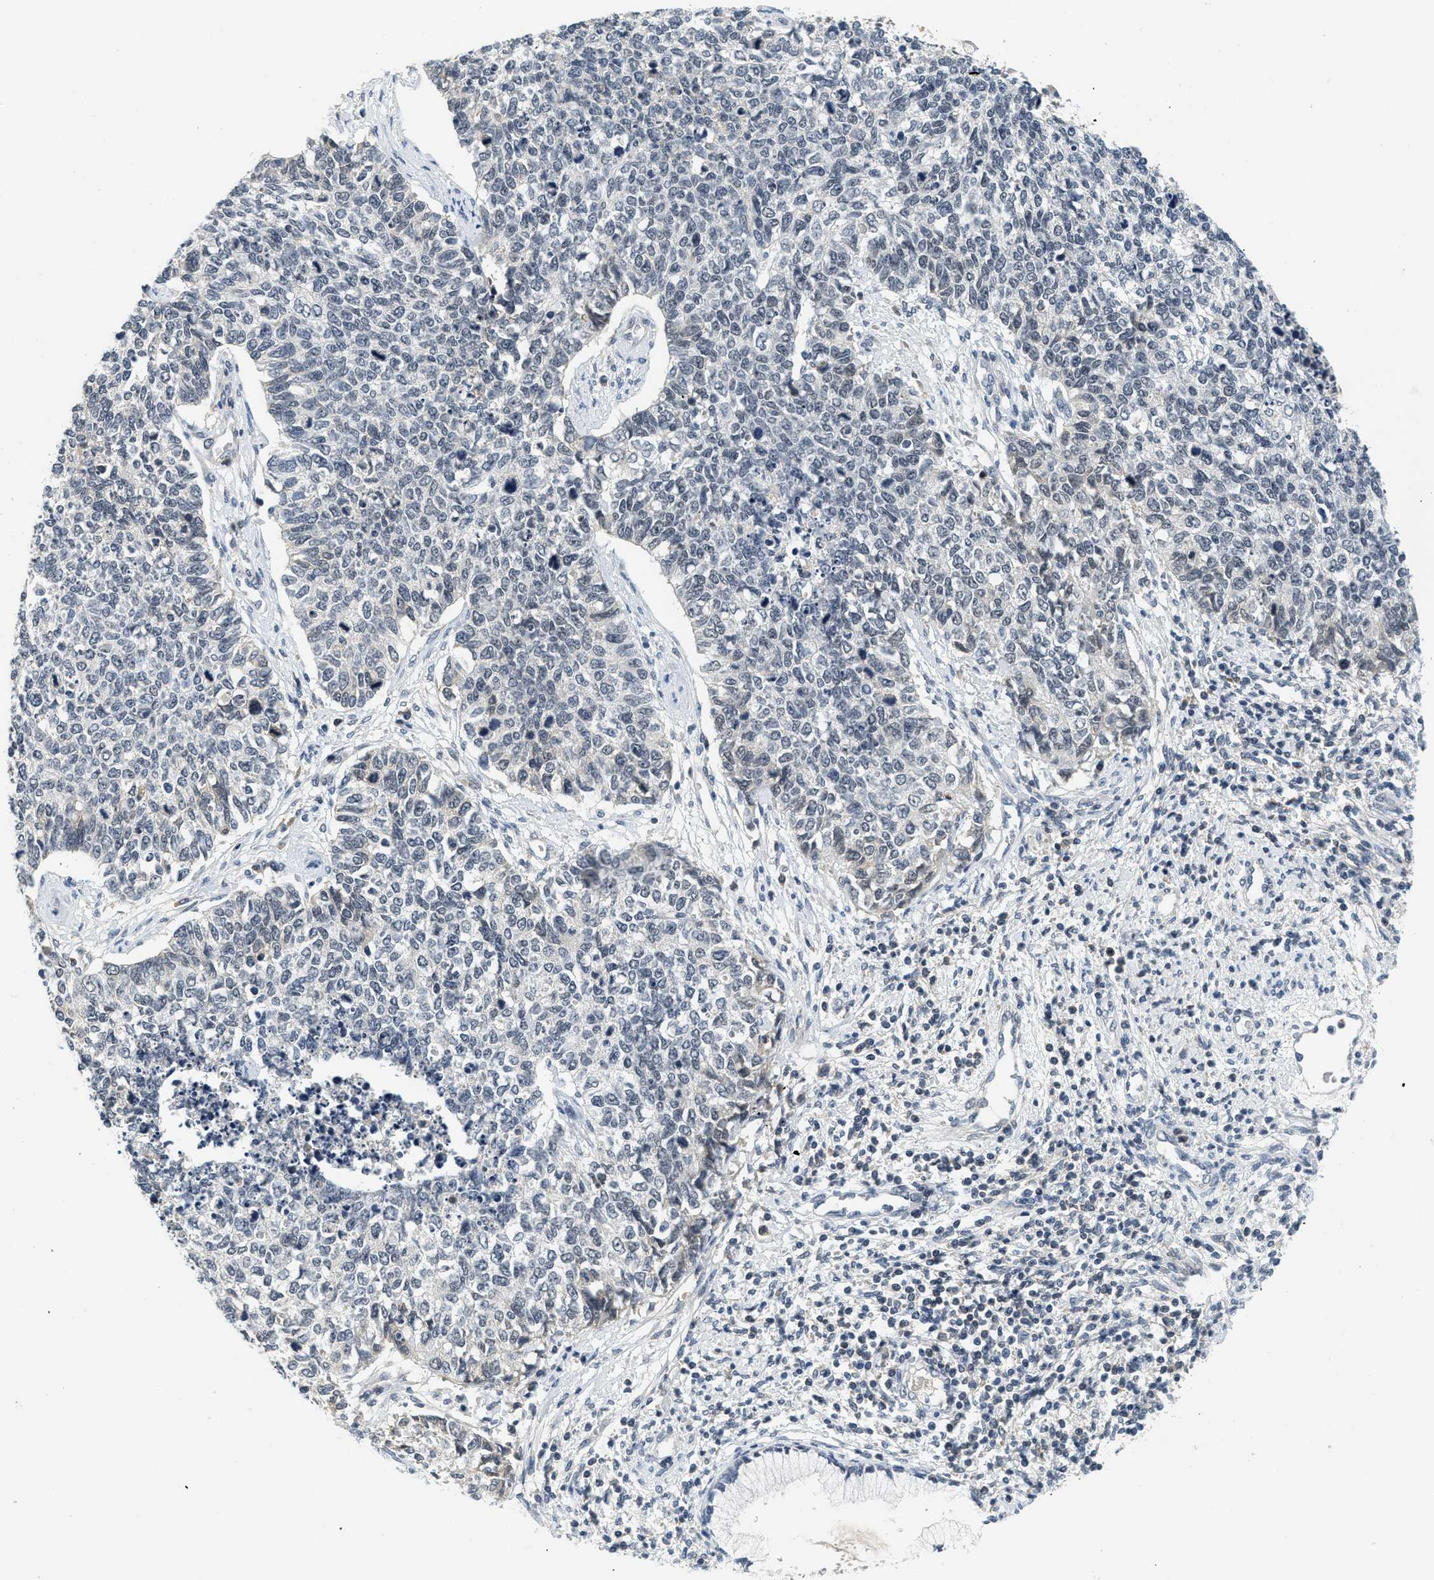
{"staining": {"intensity": "weak", "quantity": "<25%", "location": "nuclear"}, "tissue": "cervical cancer", "cell_type": "Tumor cells", "image_type": "cancer", "snomed": [{"axis": "morphology", "description": "Squamous cell carcinoma, NOS"}, {"axis": "topography", "description": "Cervix"}], "caption": "IHC micrograph of neoplastic tissue: cervical cancer stained with DAB (3,3'-diaminobenzidine) shows no significant protein staining in tumor cells.", "gene": "MZF1", "patient": {"sex": "female", "age": 63}}